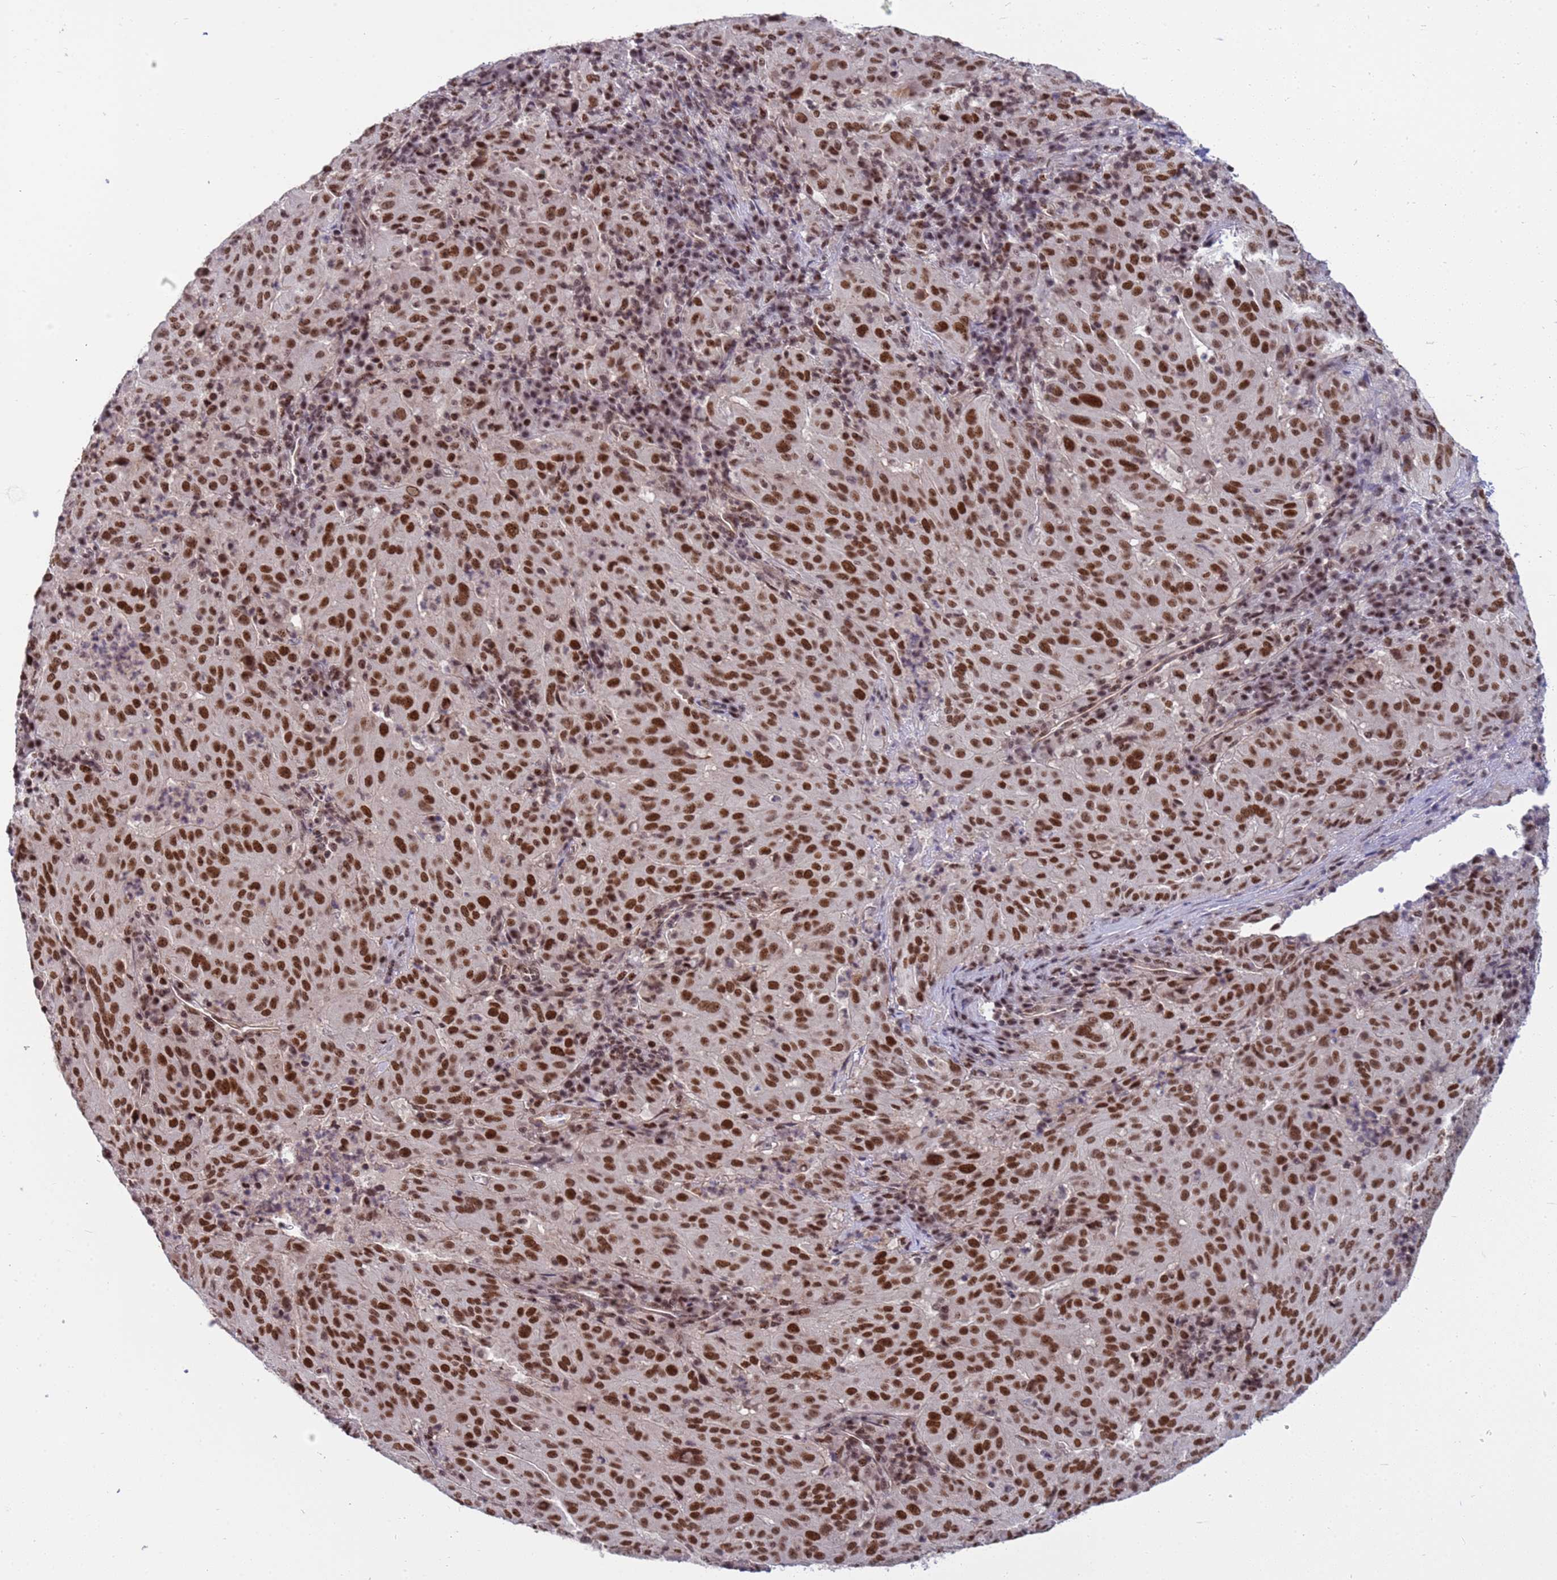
{"staining": {"intensity": "strong", "quantity": ">75%", "location": "nuclear"}, "tissue": "pancreatic cancer", "cell_type": "Tumor cells", "image_type": "cancer", "snomed": [{"axis": "morphology", "description": "Adenocarcinoma, NOS"}, {"axis": "topography", "description": "Pancreas"}], "caption": "Immunohistochemical staining of human adenocarcinoma (pancreatic) shows high levels of strong nuclear protein expression in about >75% of tumor cells.", "gene": "NSL1", "patient": {"sex": "male", "age": 63}}